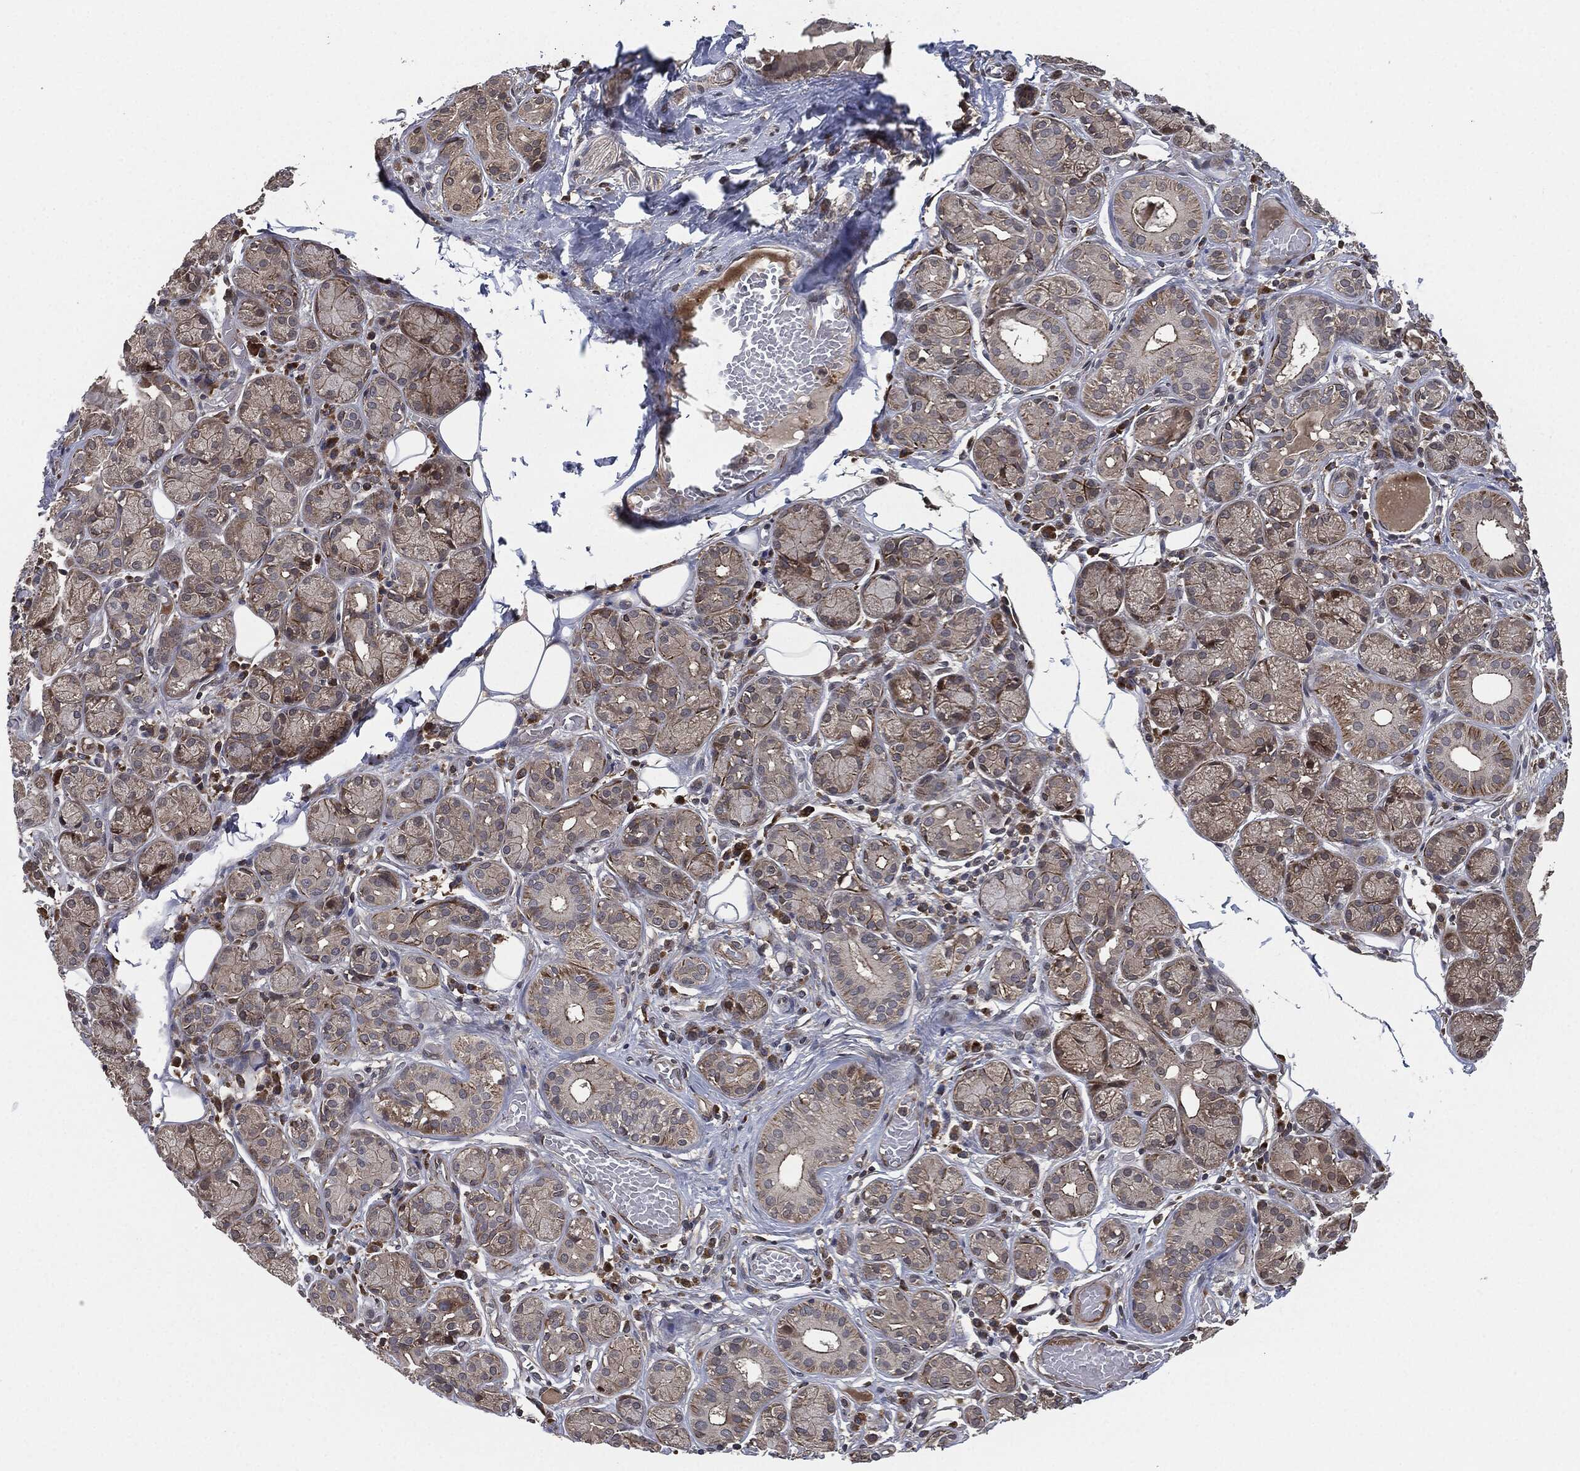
{"staining": {"intensity": "moderate", "quantity": "<25%", "location": "cytoplasmic/membranous"}, "tissue": "salivary gland", "cell_type": "Glandular cells", "image_type": "normal", "snomed": [{"axis": "morphology", "description": "Normal tissue, NOS"}, {"axis": "topography", "description": "Salivary gland"}], "caption": "Glandular cells show low levels of moderate cytoplasmic/membranous staining in approximately <25% of cells in normal human salivary gland.", "gene": "UBR1", "patient": {"sex": "male", "age": 71}}